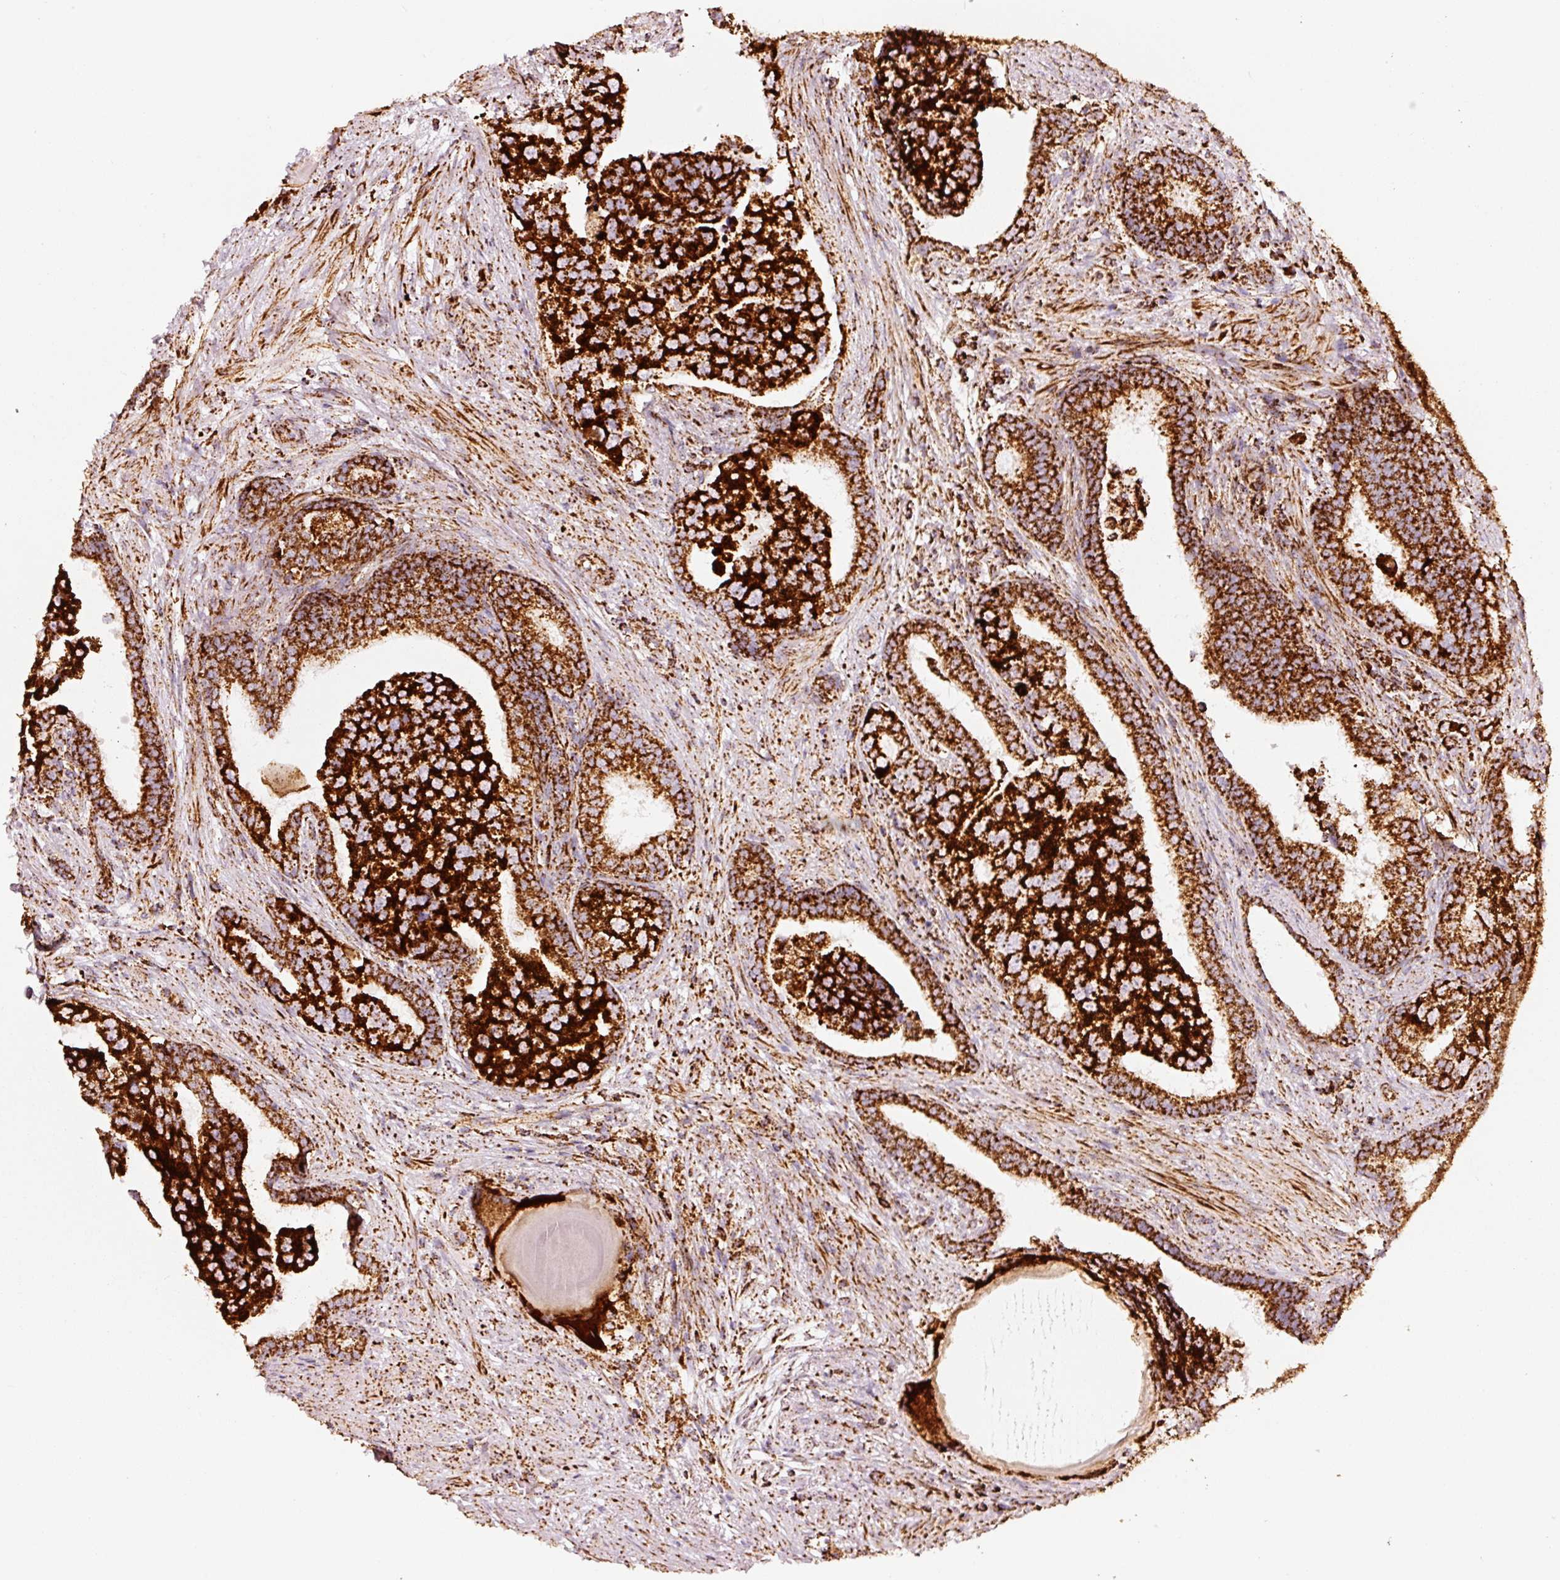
{"staining": {"intensity": "strong", "quantity": ">75%", "location": "cytoplasmic/membranous"}, "tissue": "prostate cancer", "cell_type": "Tumor cells", "image_type": "cancer", "snomed": [{"axis": "morphology", "description": "Adenocarcinoma, High grade"}, {"axis": "topography", "description": "Prostate"}], "caption": "Brown immunohistochemical staining in human prostate cancer (adenocarcinoma (high-grade)) reveals strong cytoplasmic/membranous positivity in about >75% of tumor cells.", "gene": "UQCRC1", "patient": {"sex": "male", "age": 68}}